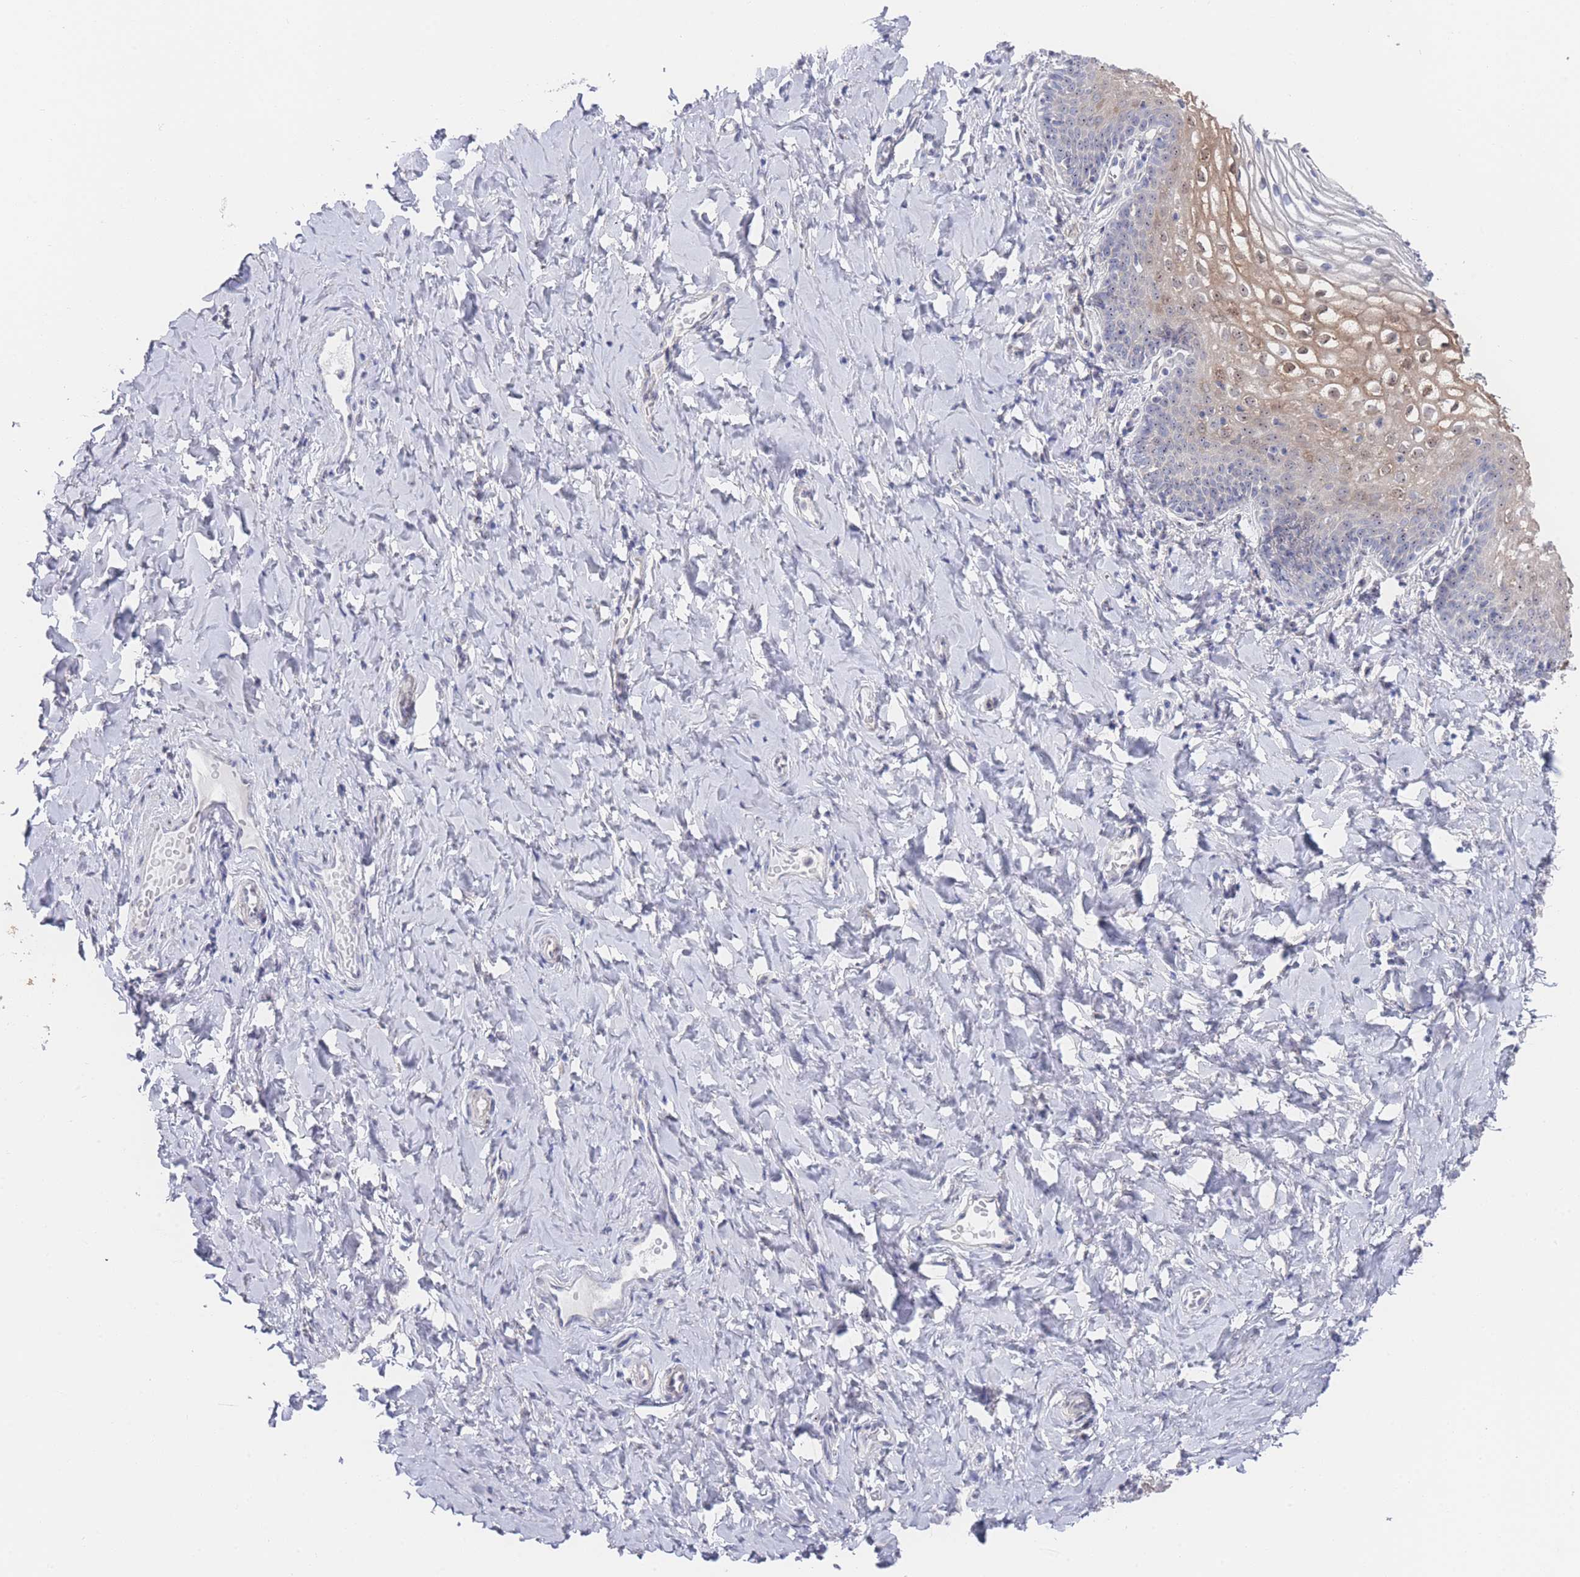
{"staining": {"intensity": "moderate", "quantity": "25%-75%", "location": "cytoplasmic/membranous,nuclear"}, "tissue": "vagina", "cell_type": "Squamous epithelial cells", "image_type": "normal", "snomed": [{"axis": "morphology", "description": "Normal tissue, NOS"}, {"axis": "topography", "description": "Vagina"}], "caption": "Moderate cytoplasmic/membranous,nuclear positivity is appreciated in about 25%-75% of squamous epithelial cells in benign vagina. The protein is shown in brown color, while the nuclei are stained blue.", "gene": "ZNF142", "patient": {"sex": "female", "age": 60}}